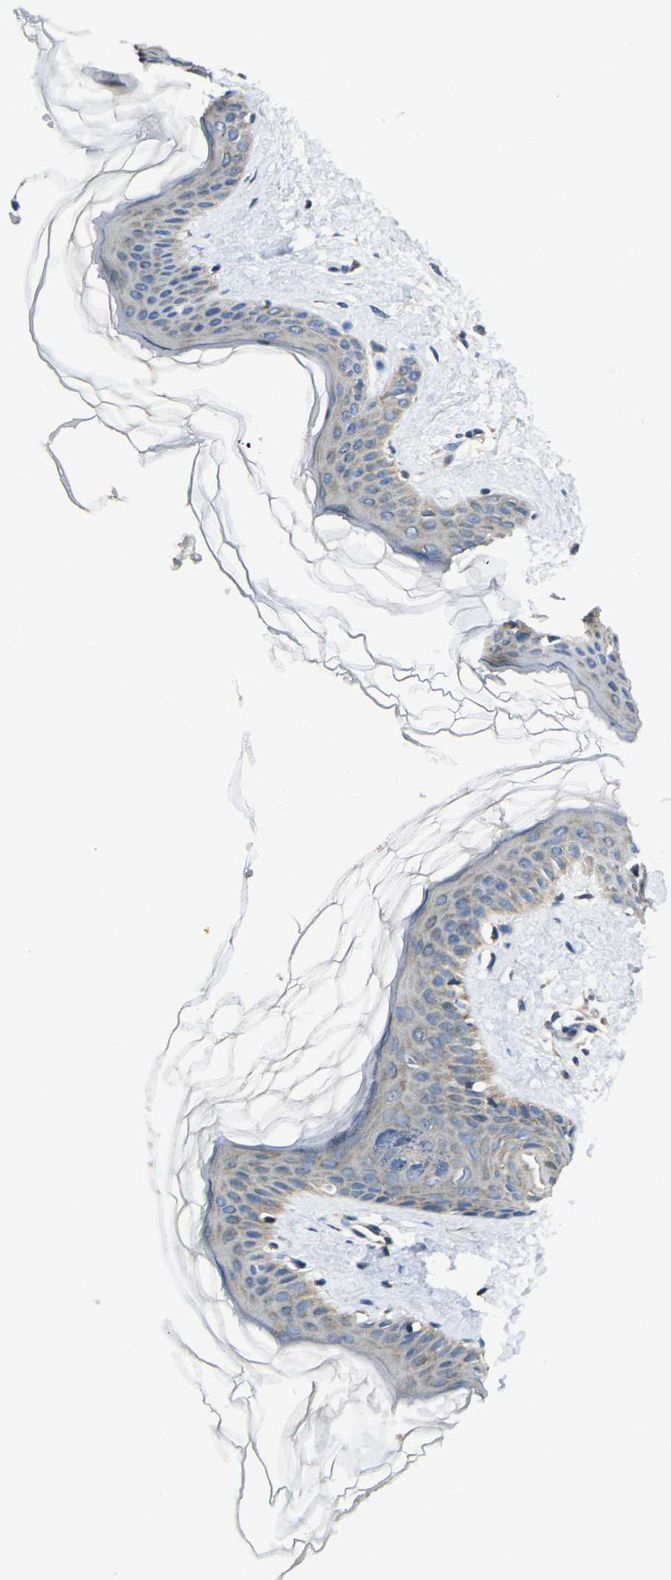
{"staining": {"intensity": "negative", "quantity": "none", "location": "none"}, "tissue": "skin", "cell_type": "Fibroblasts", "image_type": "normal", "snomed": [{"axis": "morphology", "description": "Normal tissue, NOS"}, {"axis": "topography", "description": "Skin"}], "caption": "This is an IHC image of normal human skin. There is no staining in fibroblasts.", "gene": "TMEM120B", "patient": {"sex": "female", "age": 41}}